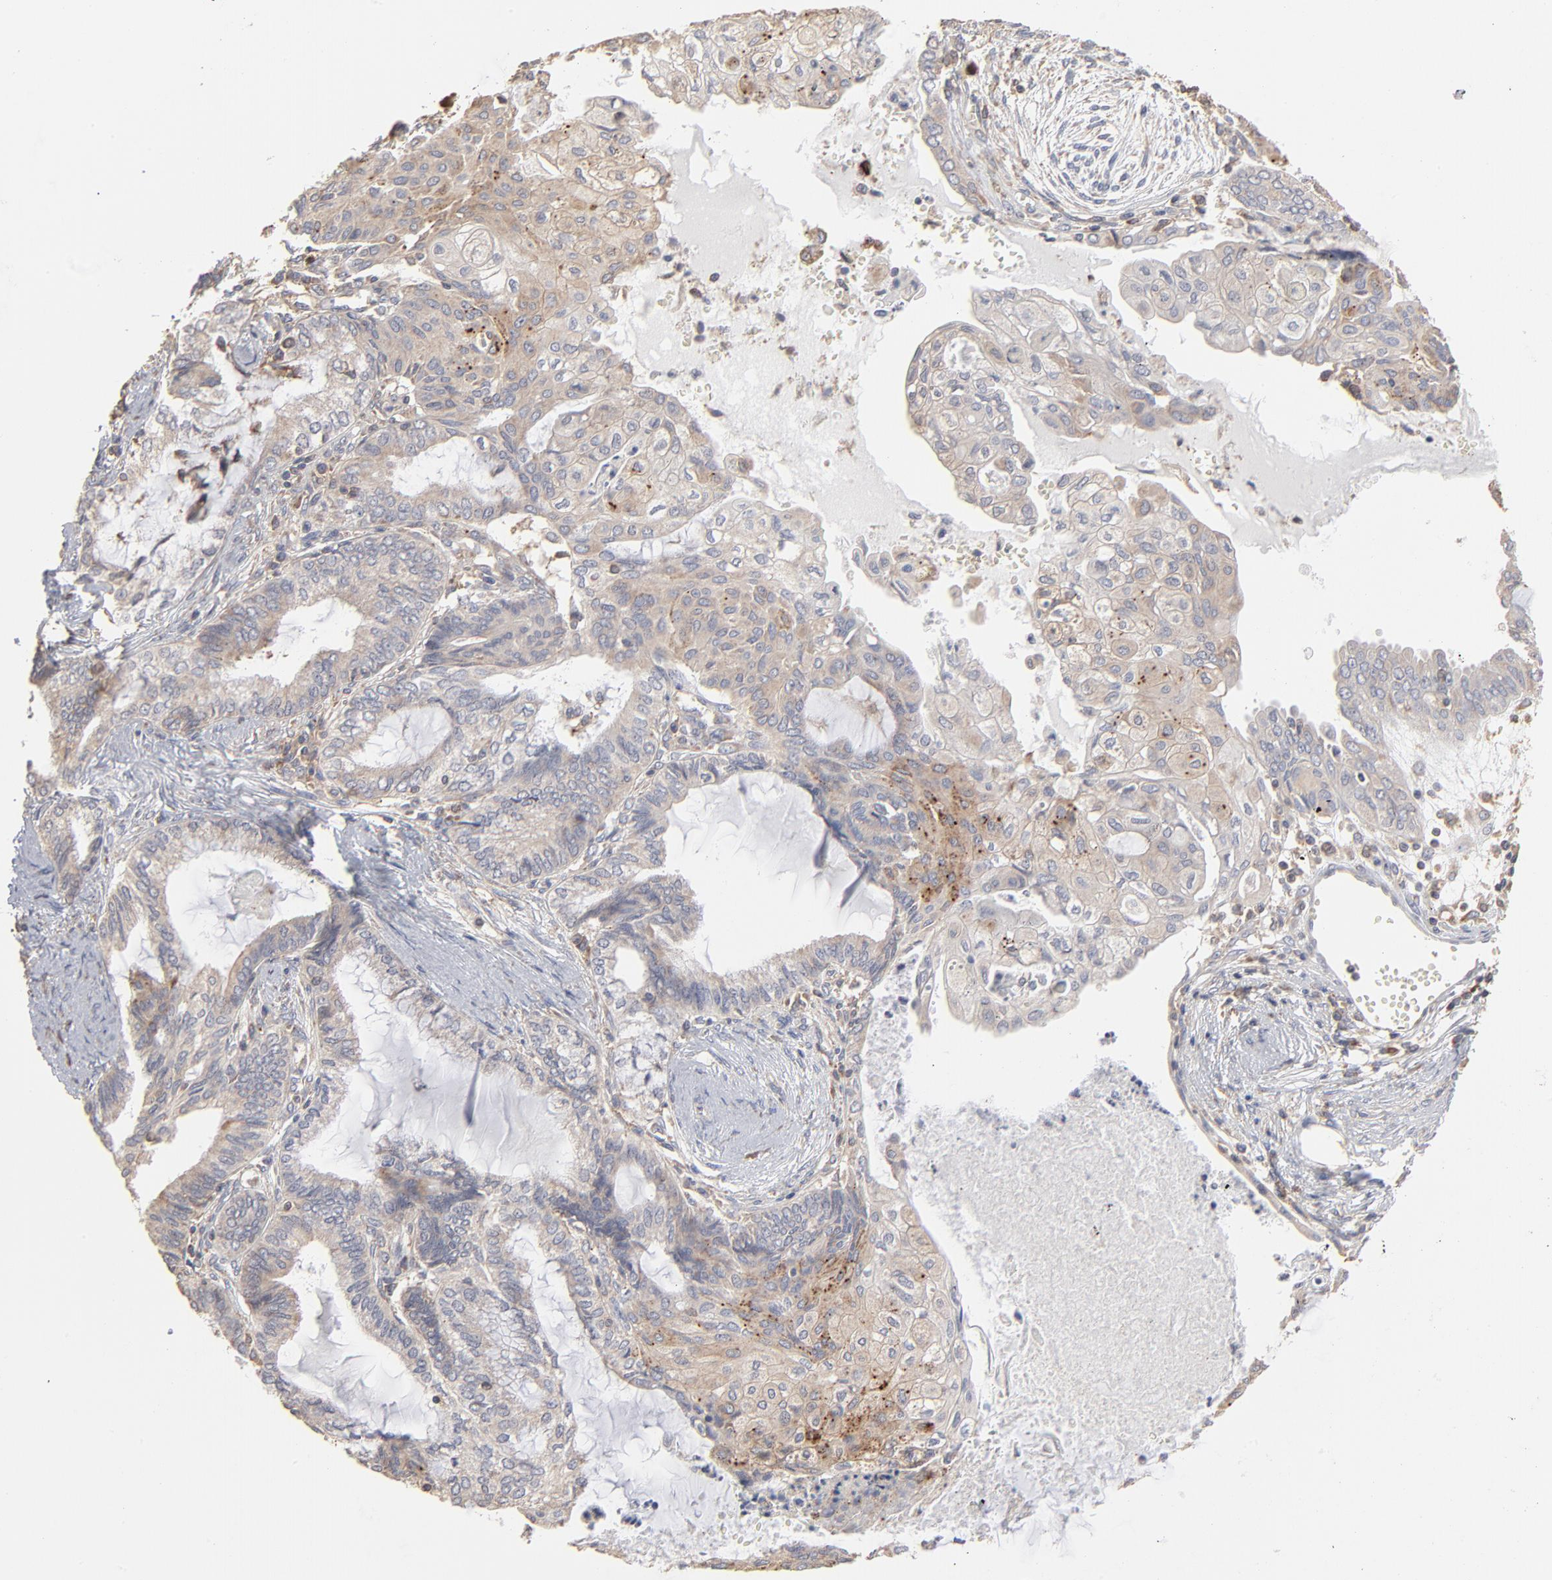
{"staining": {"intensity": "moderate", "quantity": "25%-75%", "location": "cytoplasmic/membranous"}, "tissue": "endometrial cancer", "cell_type": "Tumor cells", "image_type": "cancer", "snomed": [{"axis": "morphology", "description": "Adenocarcinoma, NOS"}, {"axis": "topography", "description": "Endometrium"}], "caption": "Brown immunohistochemical staining in adenocarcinoma (endometrial) reveals moderate cytoplasmic/membranous expression in approximately 25%-75% of tumor cells. The staining is performed using DAB brown chromogen to label protein expression. The nuclei are counter-stained blue using hematoxylin.", "gene": "RNF213", "patient": {"sex": "female", "age": 79}}